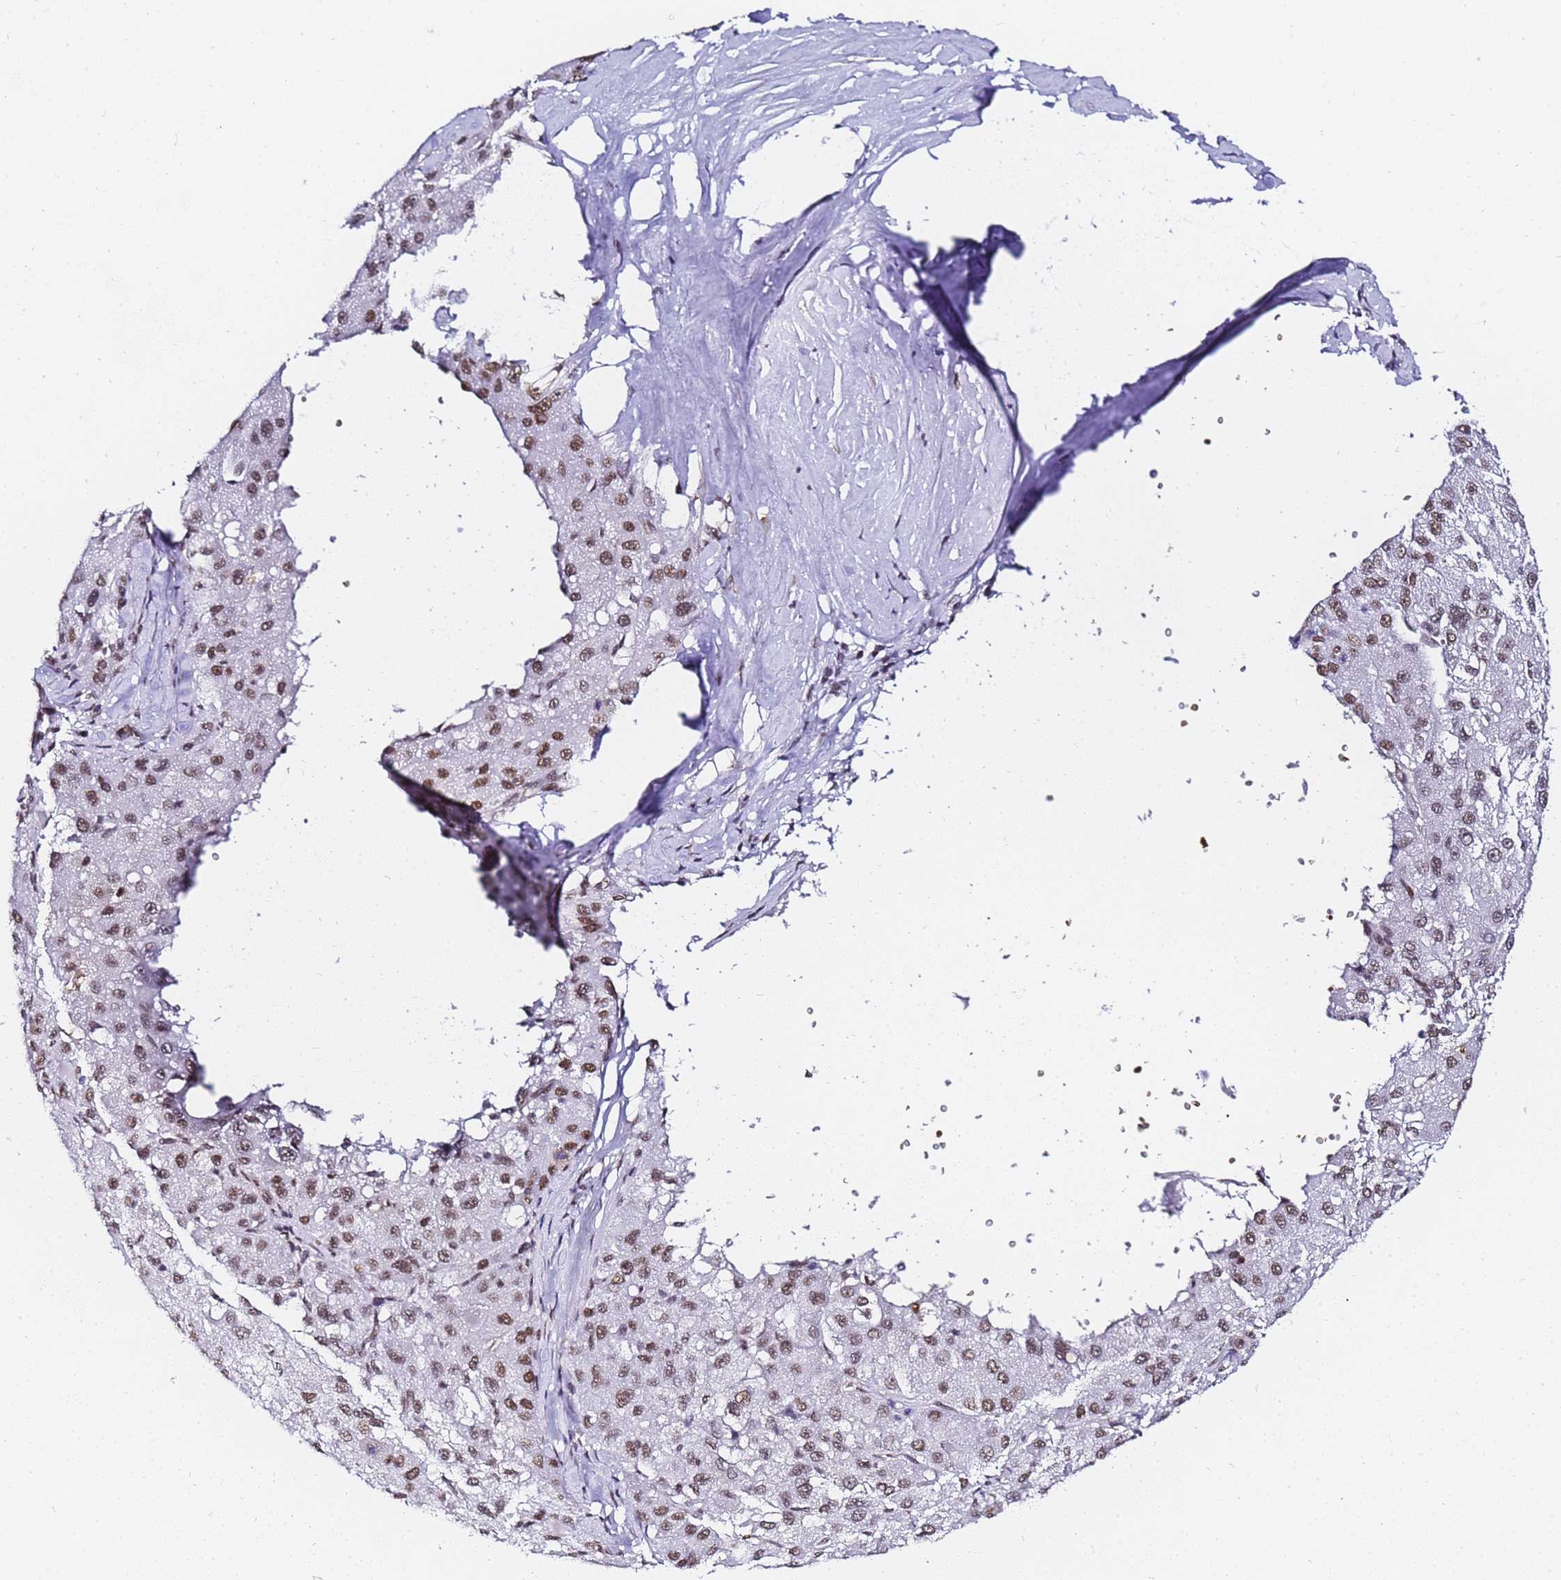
{"staining": {"intensity": "moderate", "quantity": ">75%", "location": "nuclear"}, "tissue": "liver cancer", "cell_type": "Tumor cells", "image_type": "cancer", "snomed": [{"axis": "morphology", "description": "Carcinoma, Hepatocellular, NOS"}, {"axis": "topography", "description": "Liver"}], "caption": "Immunohistochemistry (IHC) of hepatocellular carcinoma (liver) exhibits medium levels of moderate nuclear staining in approximately >75% of tumor cells.", "gene": "POLR1A", "patient": {"sex": "male", "age": 80}}